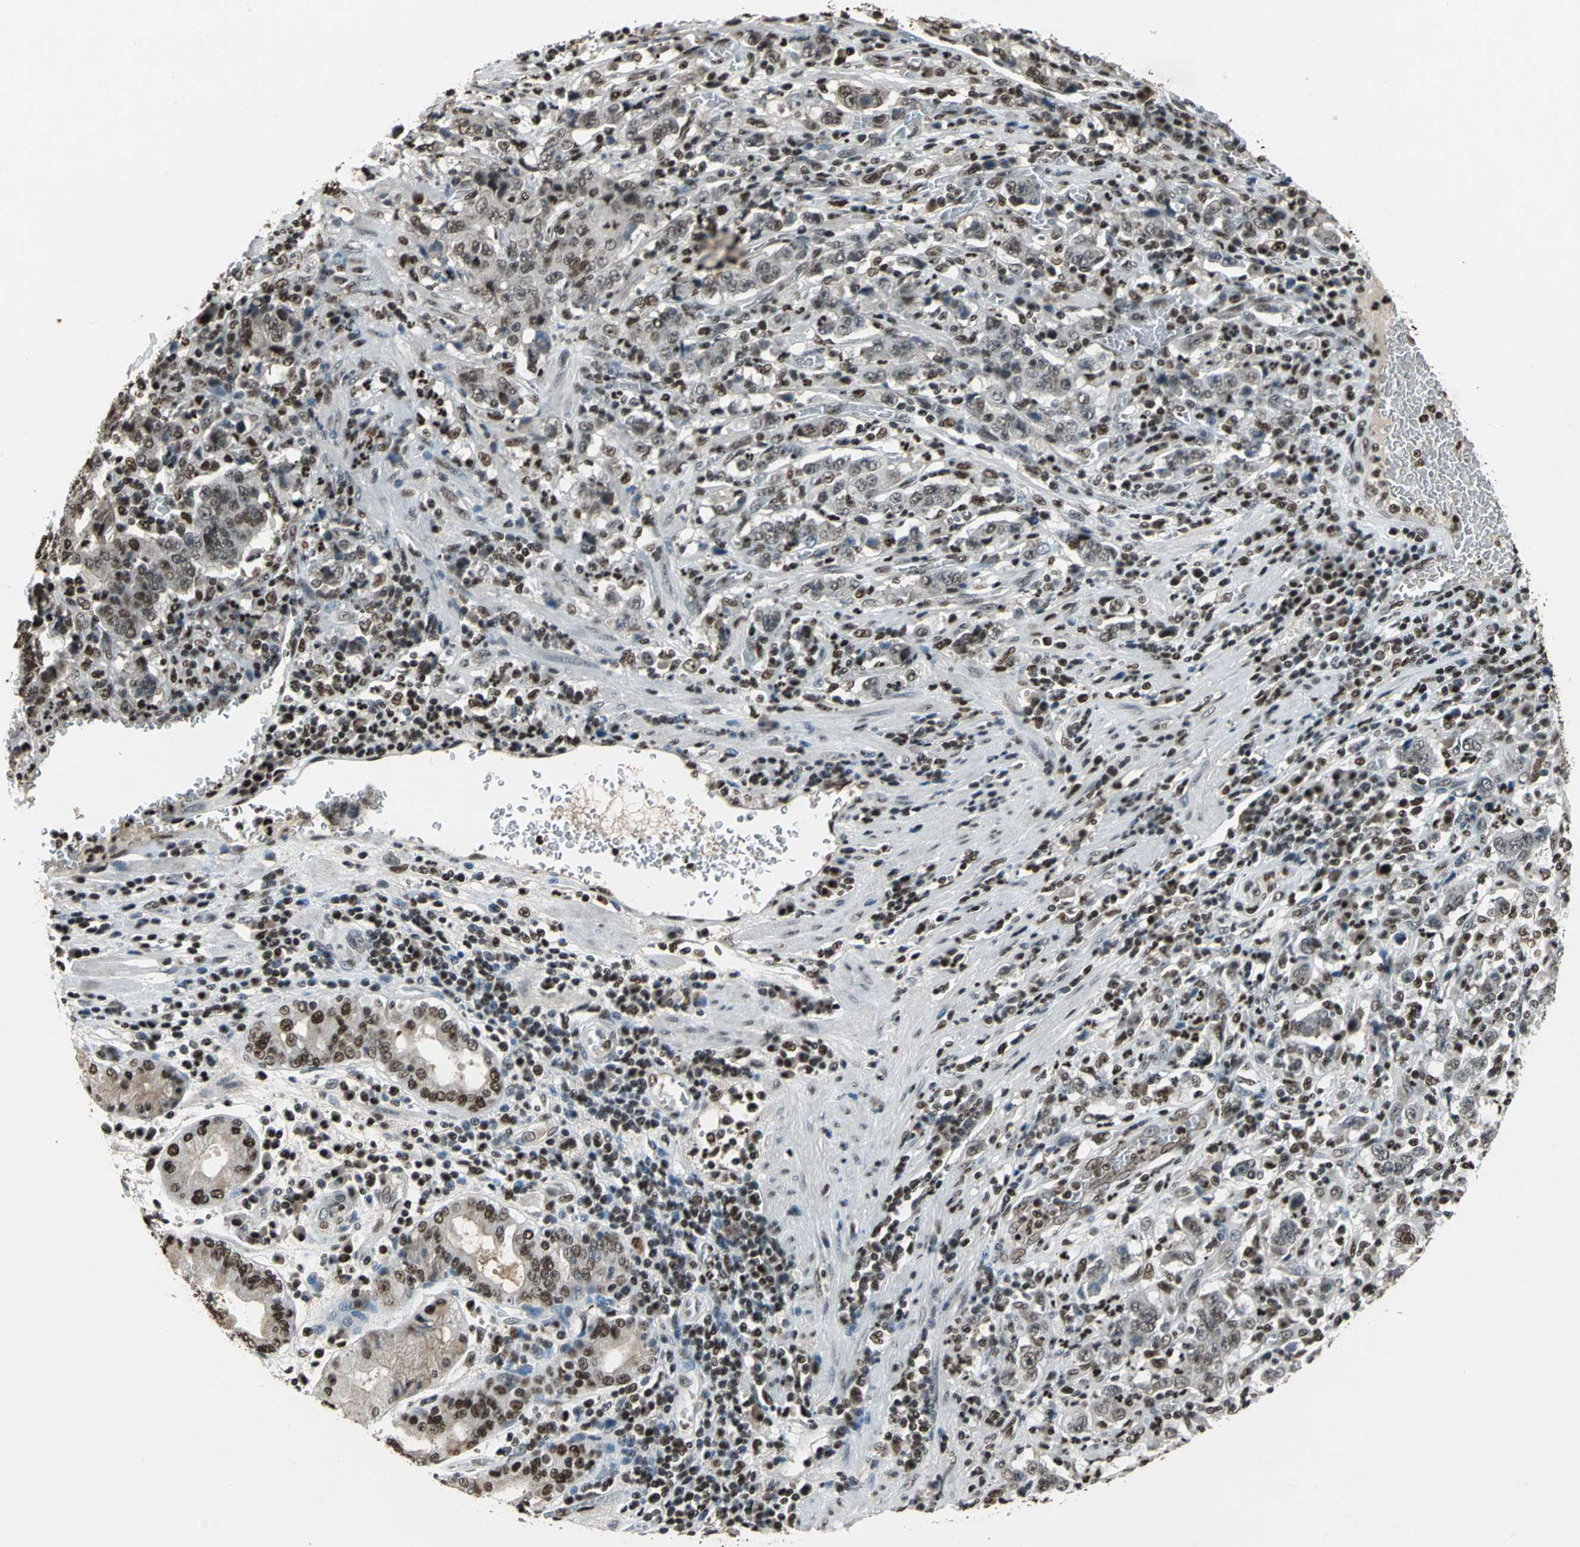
{"staining": {"intensity": "moderate", "quantity": ">75%", "location": "cytoplasmic/membranous,nuclear"}, "tissue": "stomach cancer", "cell_type": "Tumor cells", "image_type": "cancer", "snomed": [{"axis": "morphology", "description": "Normal tissue, NOS"}, {"axis": "morphology", "description": "Adenocarcinoma, NOS"}, {"axis": "topography", "description": "Stomach, upper"}, {"axis": "topography", "description": "Stomach"}], "caption": "Brown immunohistochemical staining in stomach cancer displays moderate cytoplasmic/membranous and nuclear expression in approximately >75% of tumor cells. (DAB IHC with brightfield microscopy, high magnification).", "gene": "ANP32A", "patient": {"sex": "male", "age": 59}}